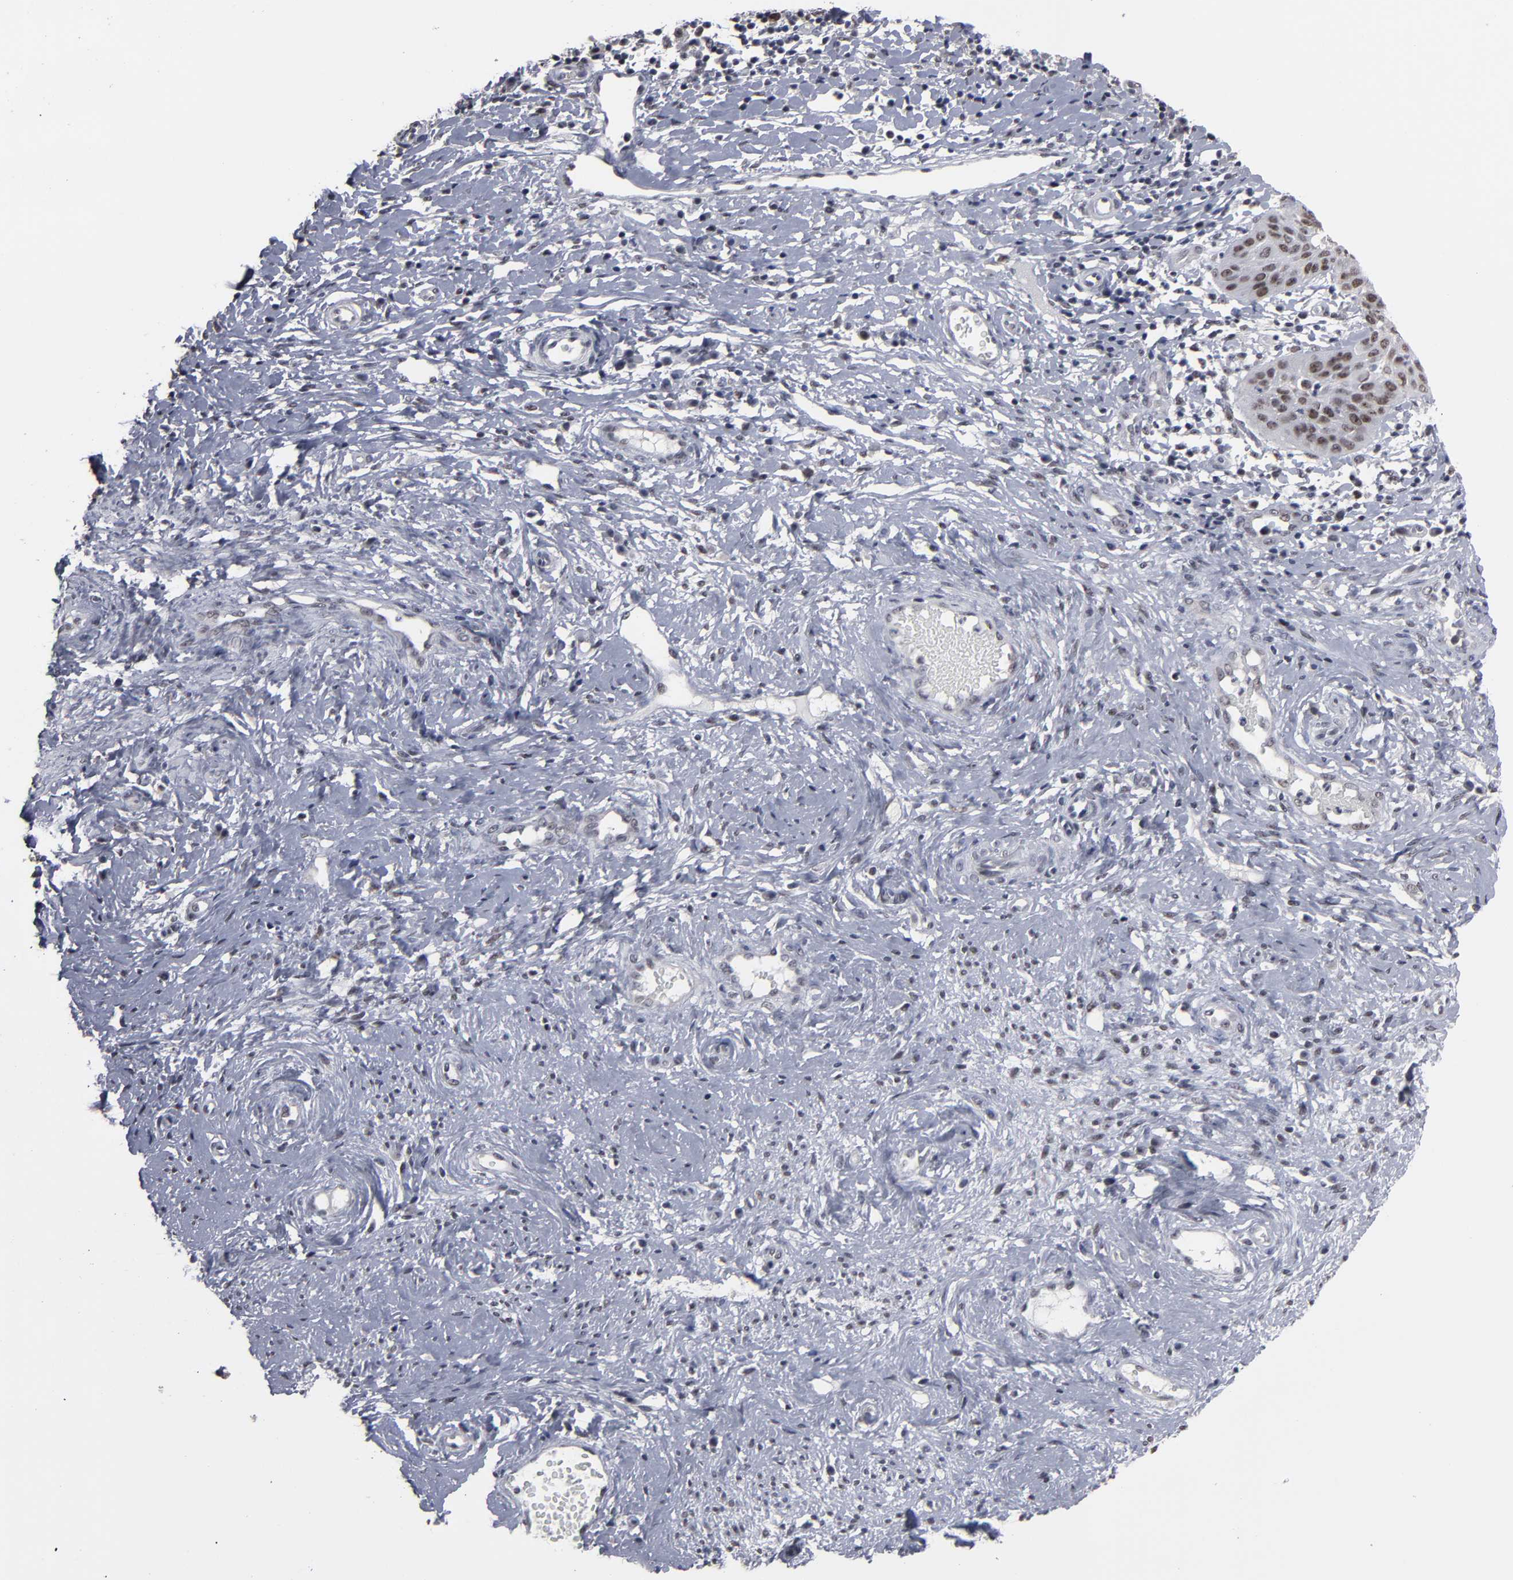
{"staining": {"intensity": "moderate", "quantity": ">75%", "location": "nuclear"}, "tissue": "cervical cancer", "cell_type": "Tumor cells", "image_type": "cancer", "snomed": [{"axis": "morphology", "description": "Normal tissue, NOS"}, {"axis": "morphology", "description": "Squamous cell carcinoma, NOS"}, {"axis": "topography", "description": "Cervix"}], "caption": "Brown immunohistochemical staining in squamous cell carcinoma (cervical) shows moderate nuclear positivity in about >75% of tumor cells.", "gene": "SSRP1", "patient": {"sex": "female", "age": 39}}